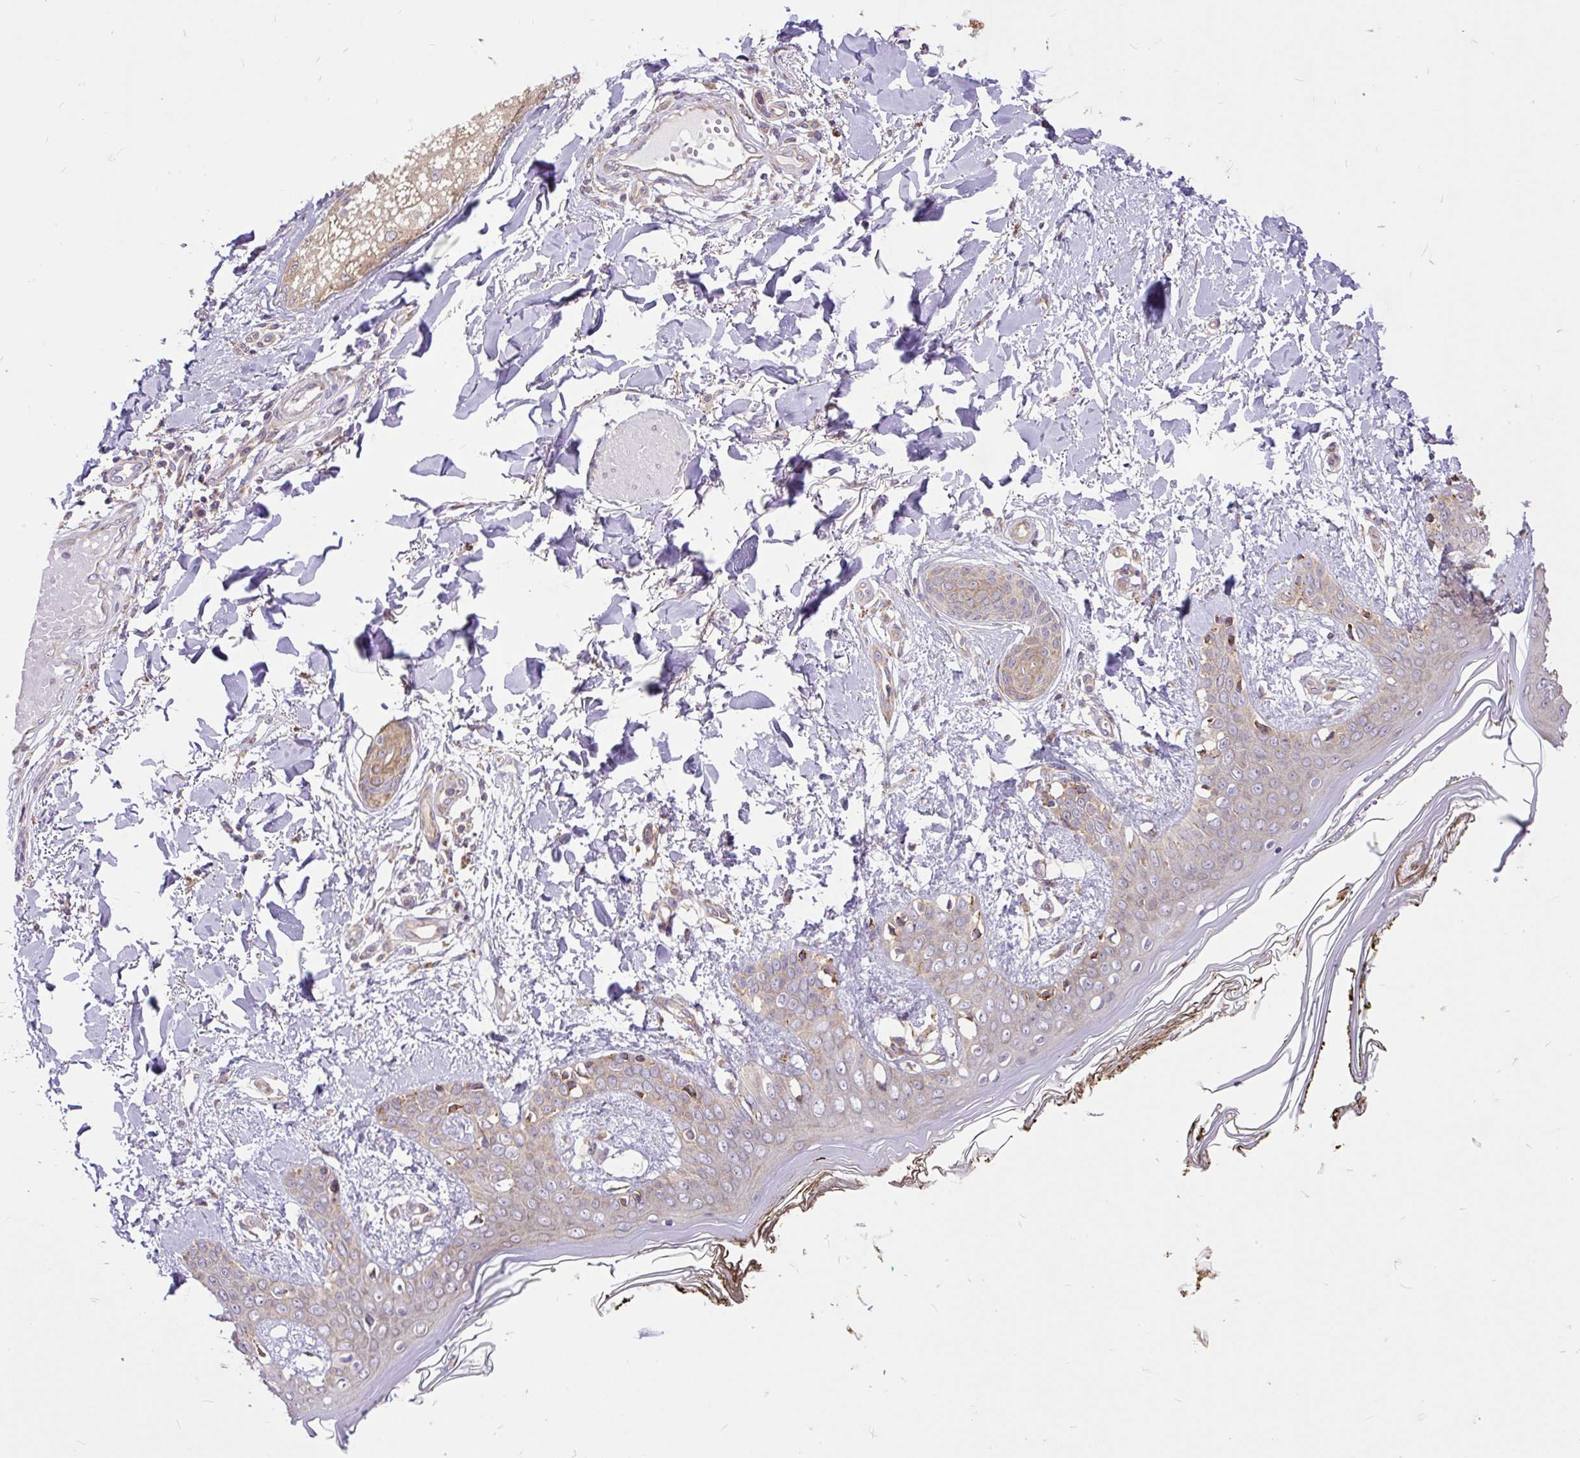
{"staining": {"intensity": "weak", "quantity": "<25%", "location": "cytoplasmic/membranous"}, "tissue": "skin", "cell_type": "Fibroblasts", "image_type": "normal", "snomed": [{"axis": "morphology", "description": "Normal tissue, NOS"}, {"axis": "topography", "description": "Skin"}], "caption": "Protein analysis of benign skin shows no significant staining in fibroblasts. Nuclei are stained in blue.", "gene": "TRIM17", "patient": {"sex": "female", "age": 34}}